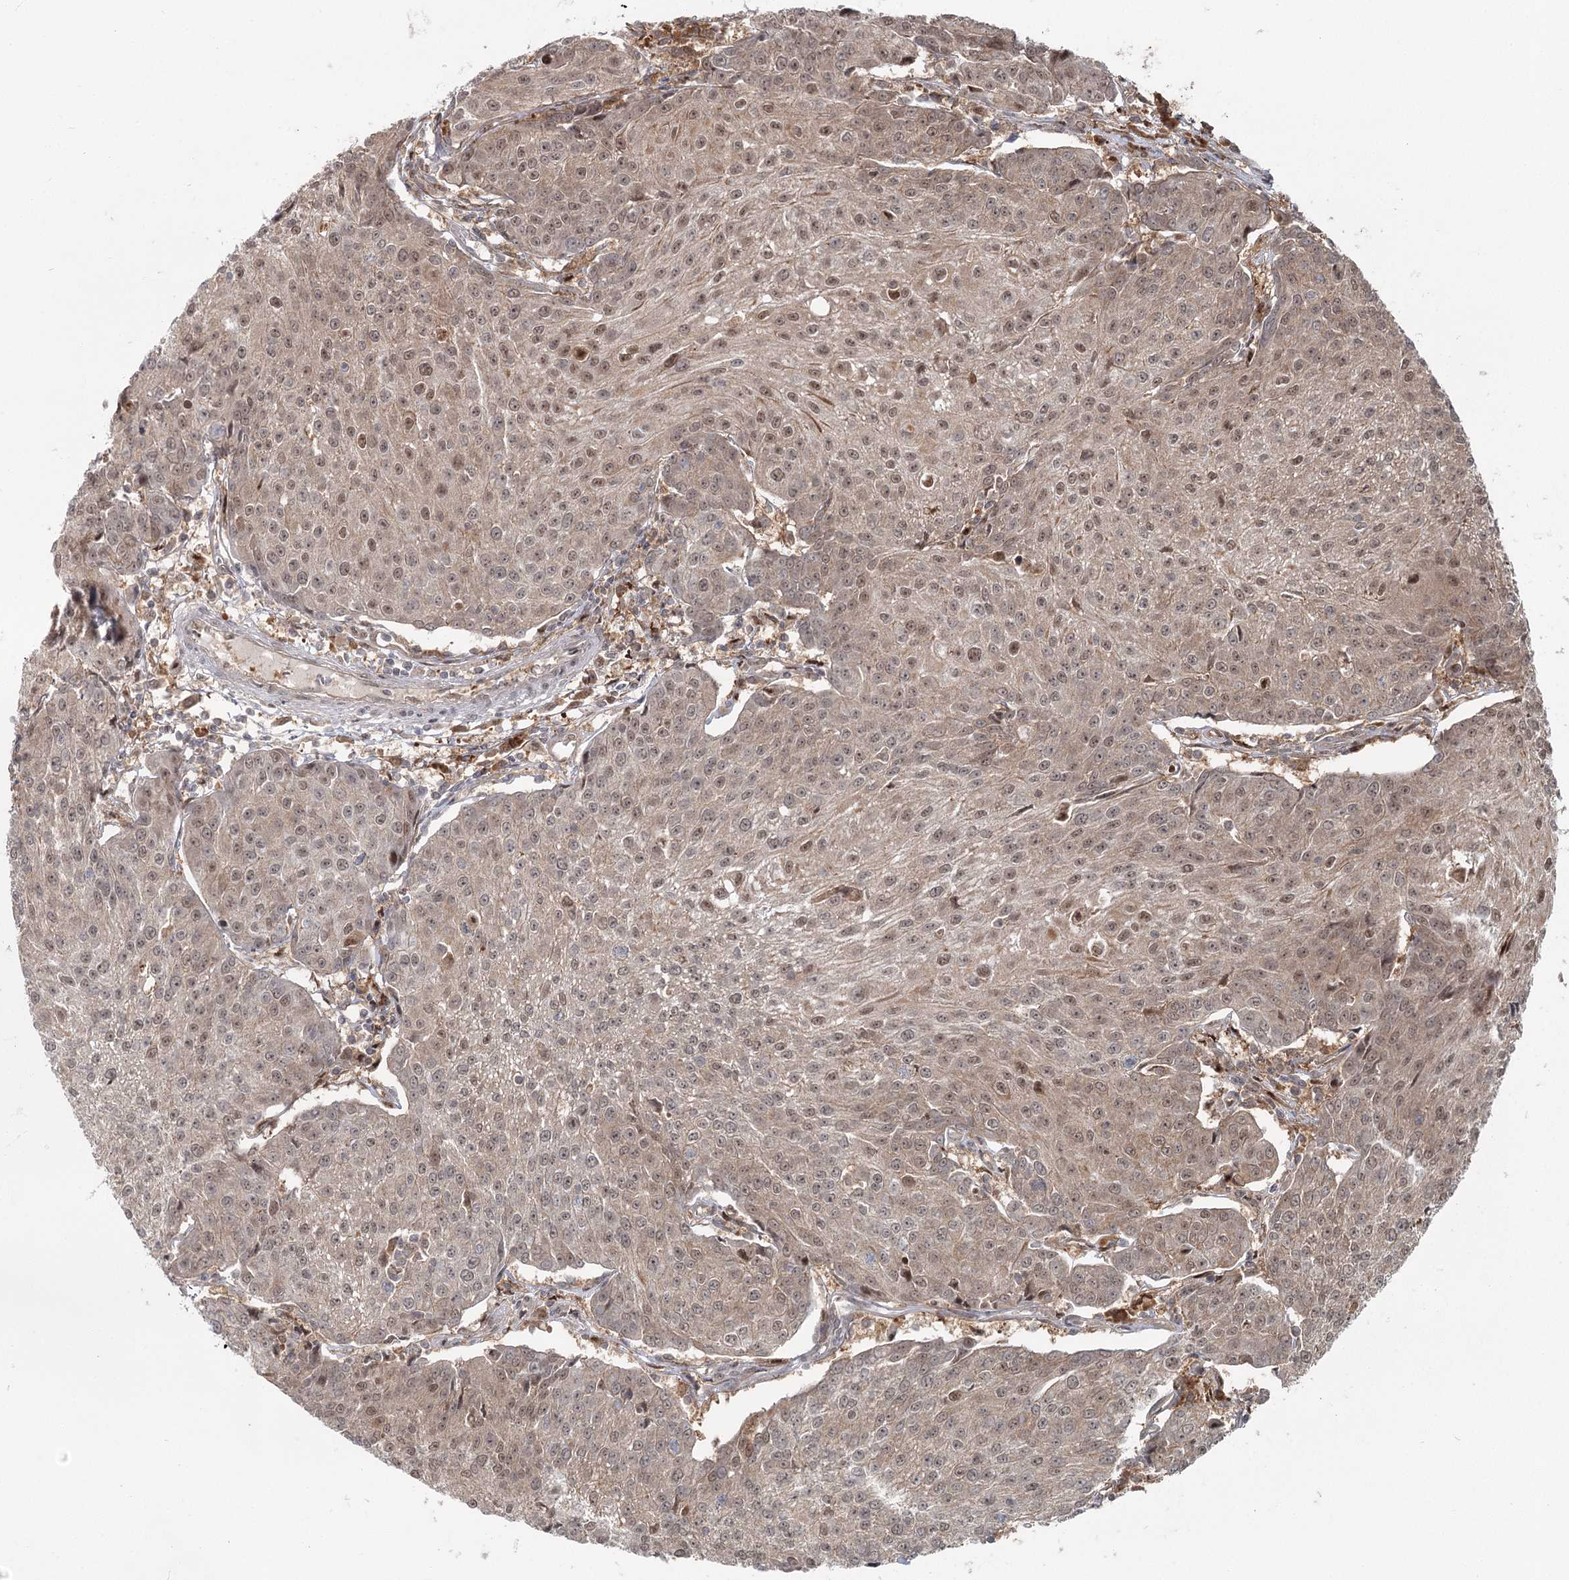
{"staining": {"intensity": "moderate", "quantity": ">75%", "location": "cytoplasmic/membranous,nuclear"}, "tissue": "urothelial cancer", "cell_type": "Tumor cells", "image_type": "cancer", "snomed": [{"axis": "morphology", "description": "Urothelial carcinoma, High grade"}, {"axis": "topography", "description": "Urinary bladder"}], "caption": "Immunohistochemical staining of high-grade urothelial carcinoma displays medium levels of moderate cytoplasmic/membranous and nuclear positivity in about >75% of tumor cells.", "gene": "THNSL1", "patient": {"sex": "female", "age": 85}}